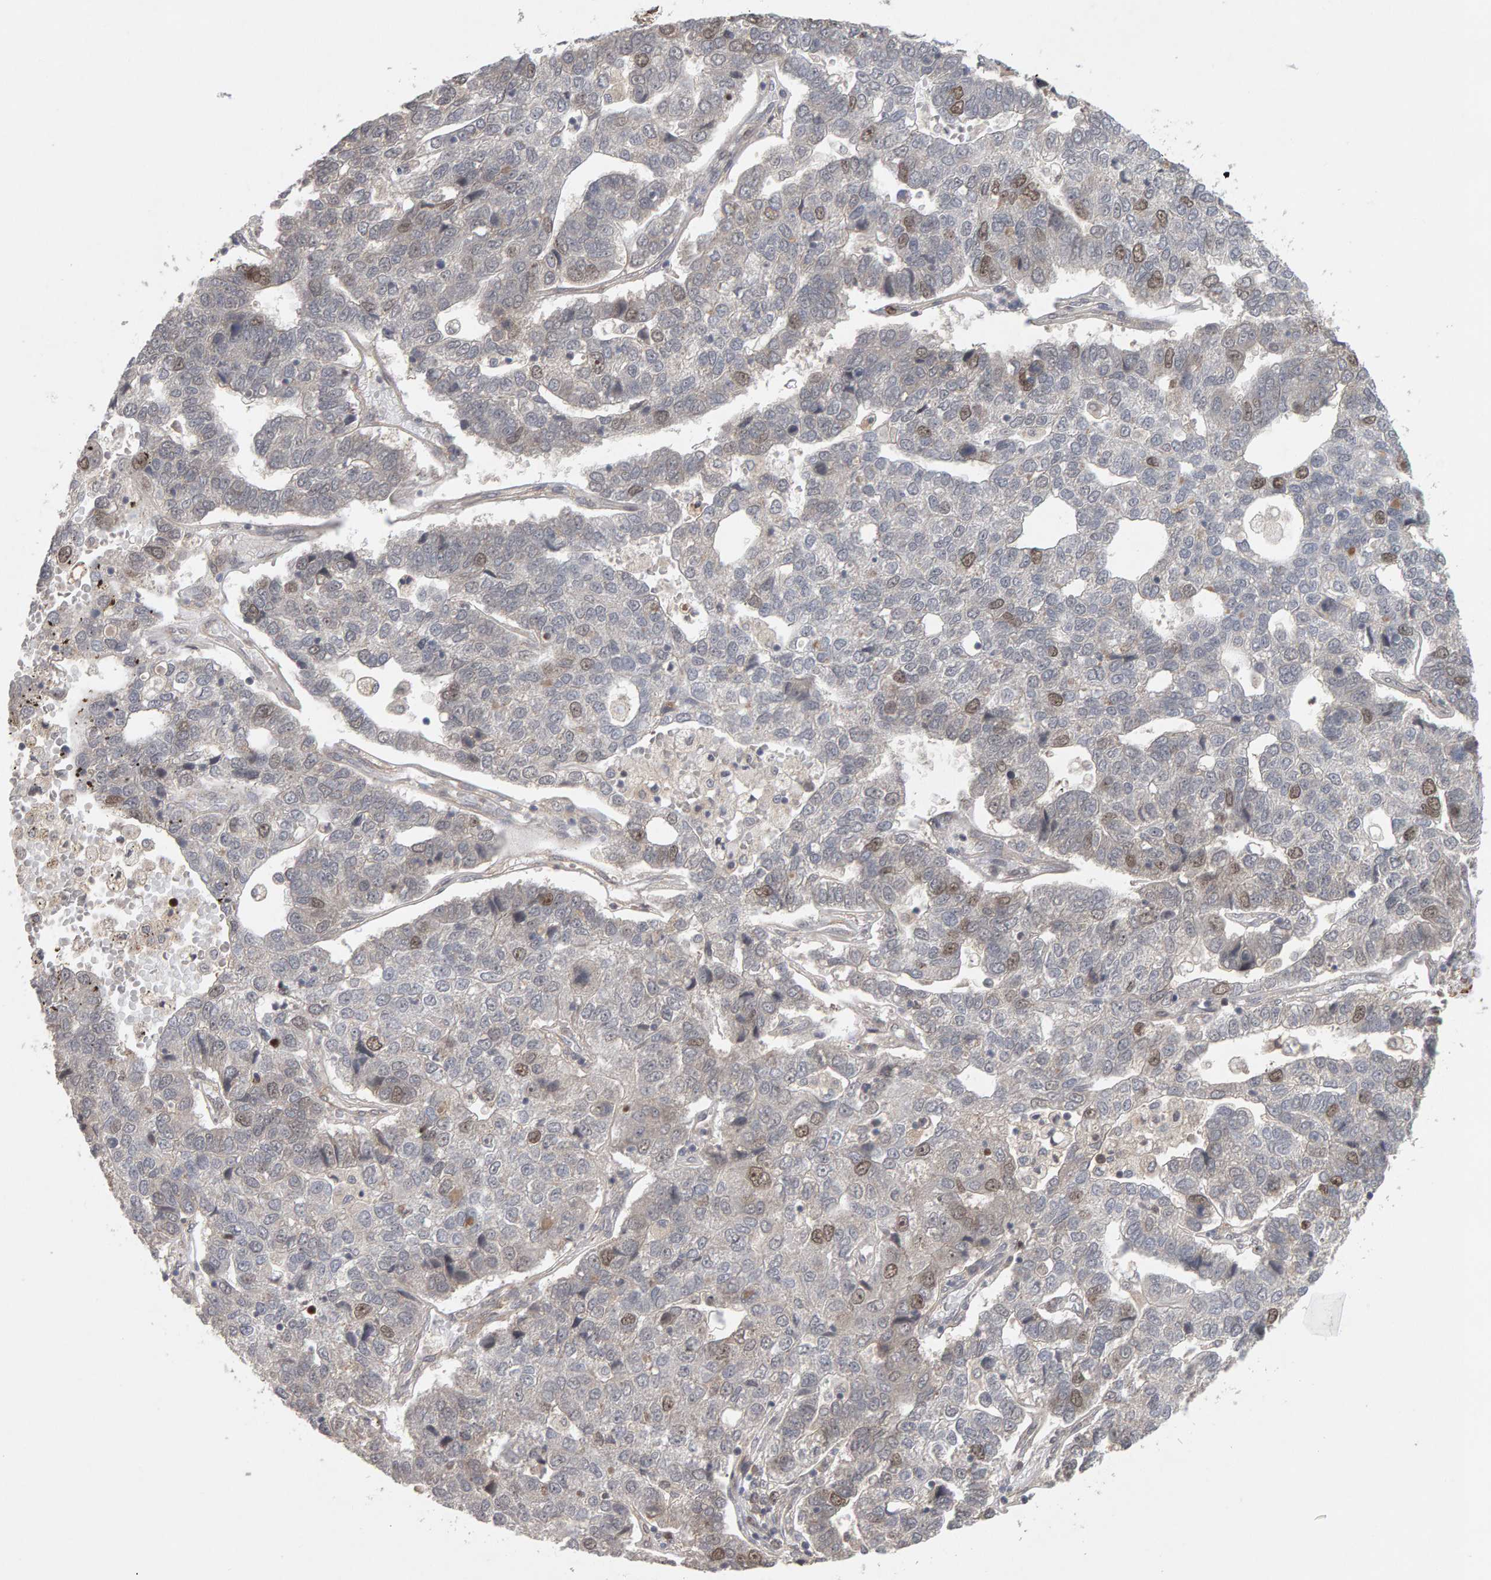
{"staining": {"intensity": "moderate", "quantity": "<25%", "location": "nuclear"}, "tissue": "pancreatic cancer", "cell_type": "Tumor cells", "image_type": "cancer", "snomed": [{"axis": "morphology", "description": "Adenocarcinoma, NOS"}, {"axis": "topography", "description": "Pancreas"}], "caption": "Brown immunohistochemical staining in human pancreatic adenocarcinoma reveals moderate nuclear expression in about <25% of tumor cells. The protein of interest is stained brown, and the nuclei are stained in blue (DAB IHC with brightfield microscopy, high magnification).", "gene": "CDCA5", "patient": {"sex": "female", "age": 61}}